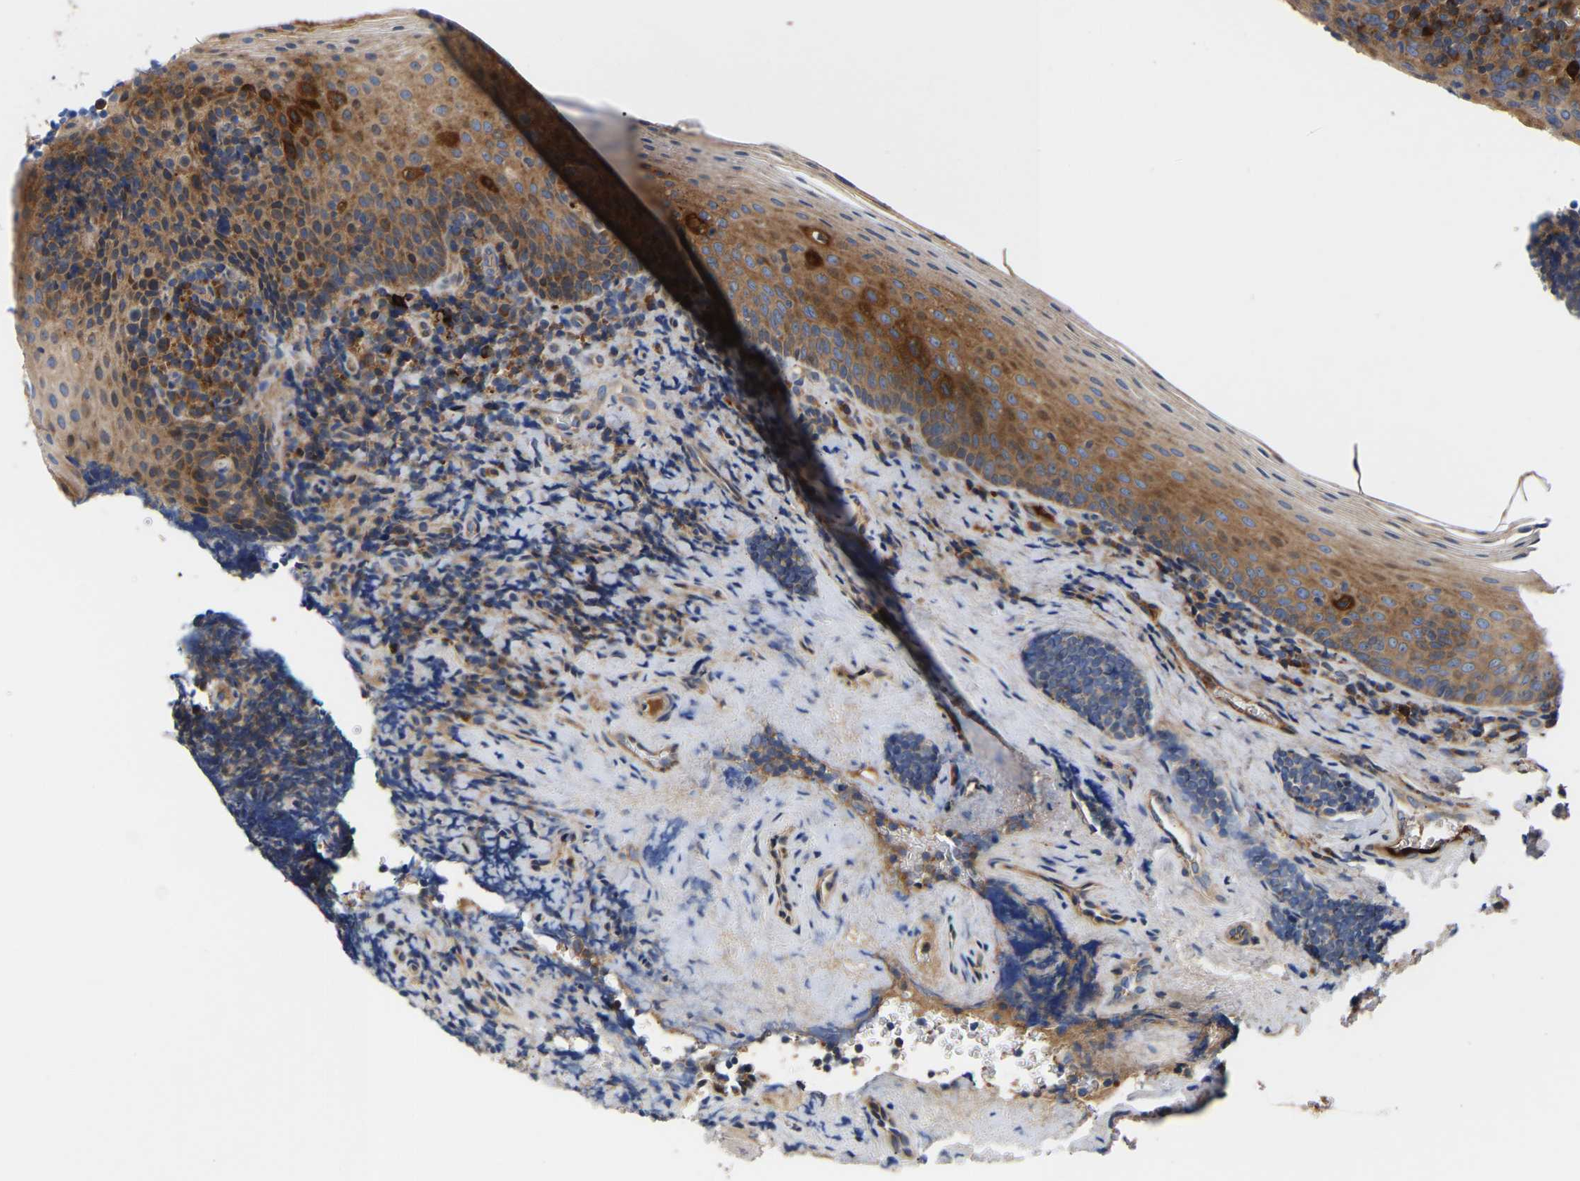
{"staining": {"intensity": "weak", "quantity": "25%-75%", "location": "cytoplasmic/membranous"}, "tissue": "tonsil", "cell_type": "Germinal center cells", "image_type": "normal", "snomed": [{"axis": "morphology", "description": "Normal tissue, NOS"}, {"axis": "morphology", "description": "Inflammation, NOS"}, {"axis": "topography", "description": "Tonsil"}], "caption": "A micrograph of tonsil stained for a protein reveals weak cytoplasmic/membranous brown staining in germinal center cells. Nuclei are stained in blue.", "gene": "AIMP2", "patient": {"sex": "female", "age": 31}}